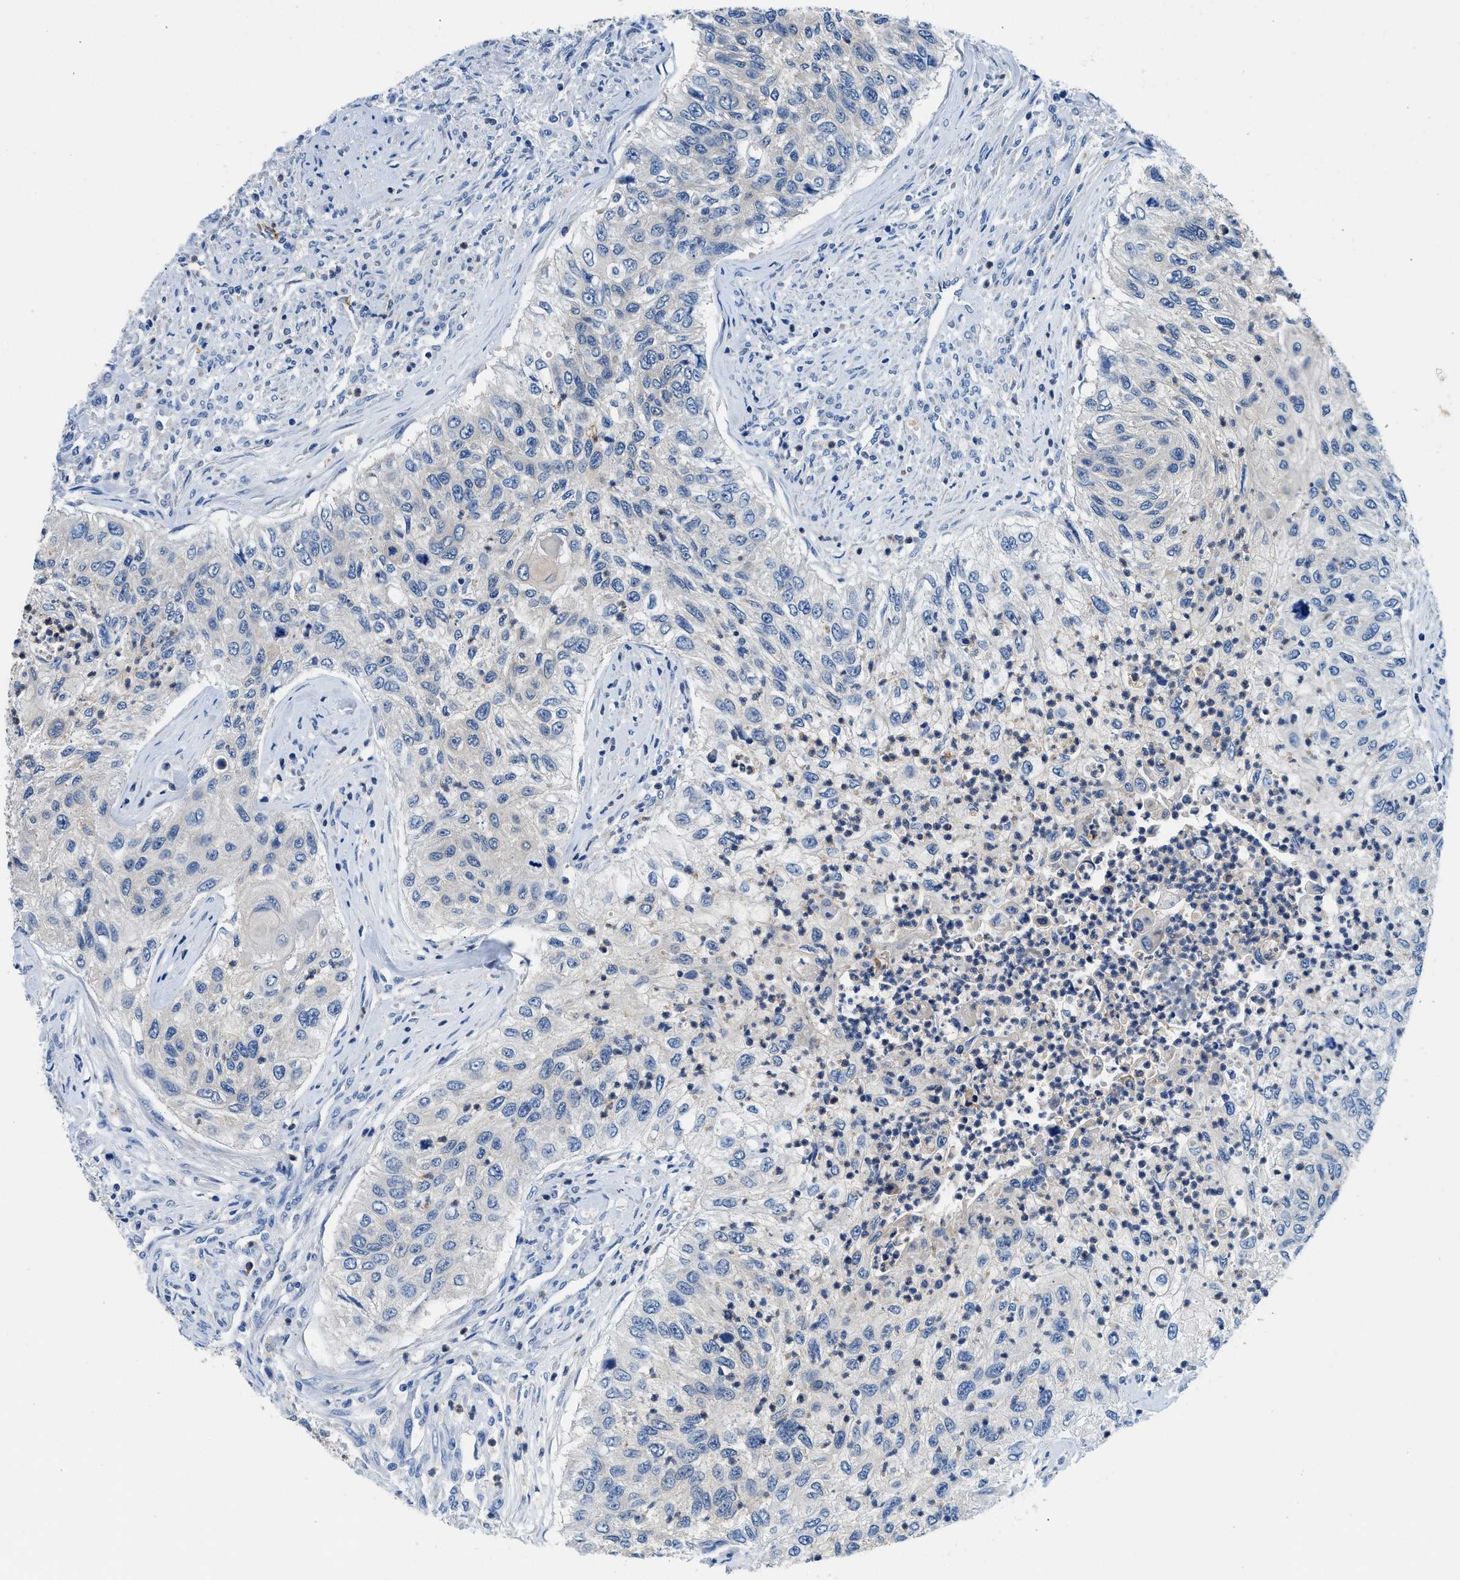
{"staining": {"intensity": "negative", "quantity": "none", "location": "none"}, "tissue": "urothelial cancer", "cell_type": "Tumor cells", "image_type": "cancer", "snomed": [{"axis": "morphology", "description": "Urothelial carcinoma, High grade"}, {"axis": "topography", "description": "Urinary bladder"}], "caption": "High magnification brightfield microscopy of high-grade urothelial carcinoma stained with DAB (brown) and counterstained with hematoxylin (blue): tumor cells show no significant staining. Nuclei are stained in blue.", "gene": "FADS6", "patient": {"sex": "female", "age": 60}}